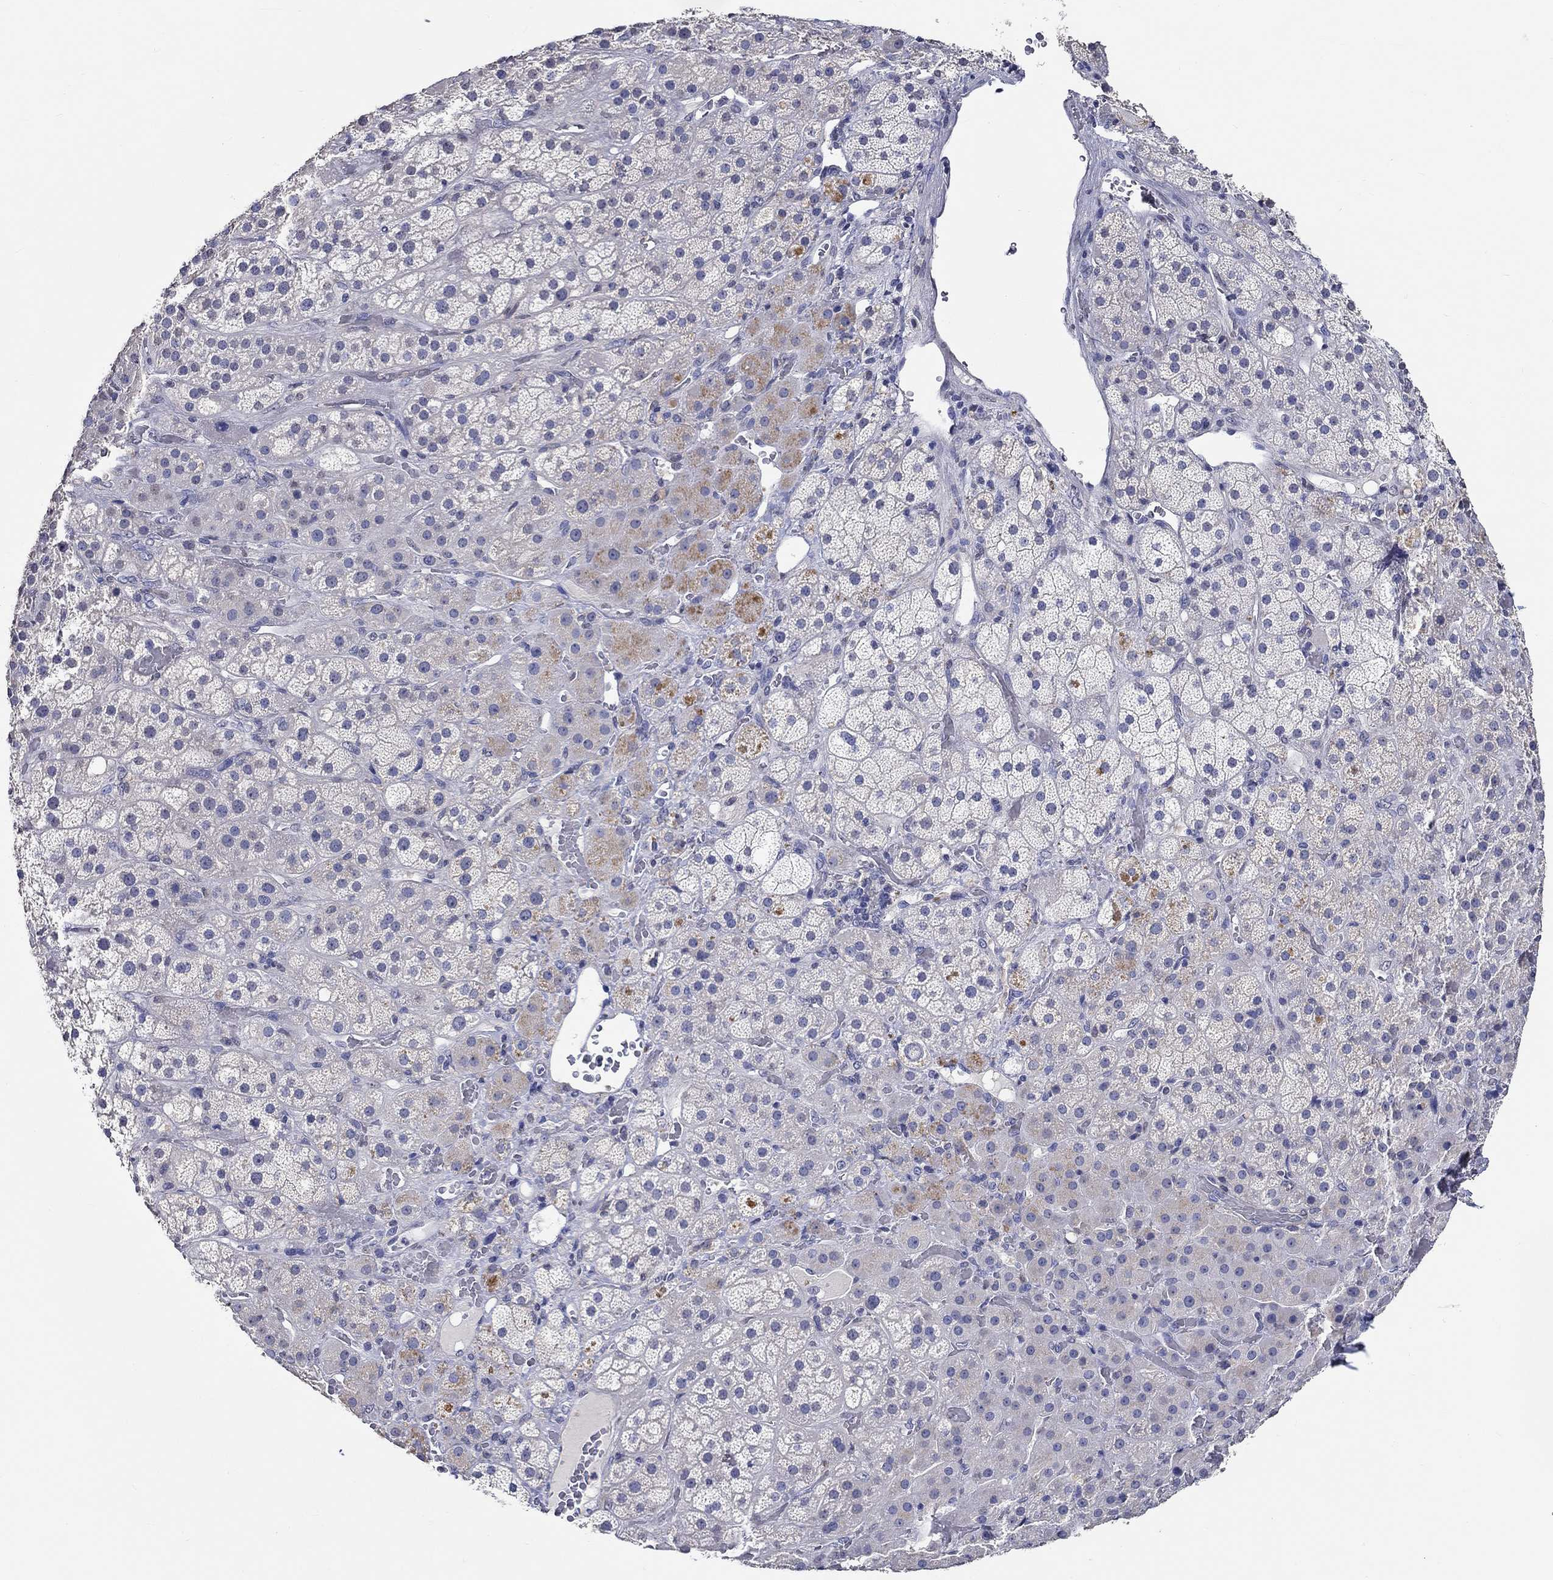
{"staining": {"intensity": "moderate", "quantity": "<25%", "location": "cytoplasmic/membranous"}, "tissue": "adrenal gland", "cell_type": "Glandular cells", "image_type": "normal", "snomed": [{"axis": "morphology", "description": "Normal tissue, NOS"}, {"axis": "topography", "description": "Adrenal gland"}], "caption": "Immunohistochemical staining of unremarkable human adrenal gland exhibits moderate cytoplasmic/membranous protein expression in approximately <25% of glandular cells.", "gene": "PDE1B", "patient": {"sex": "male", "age": 57}}